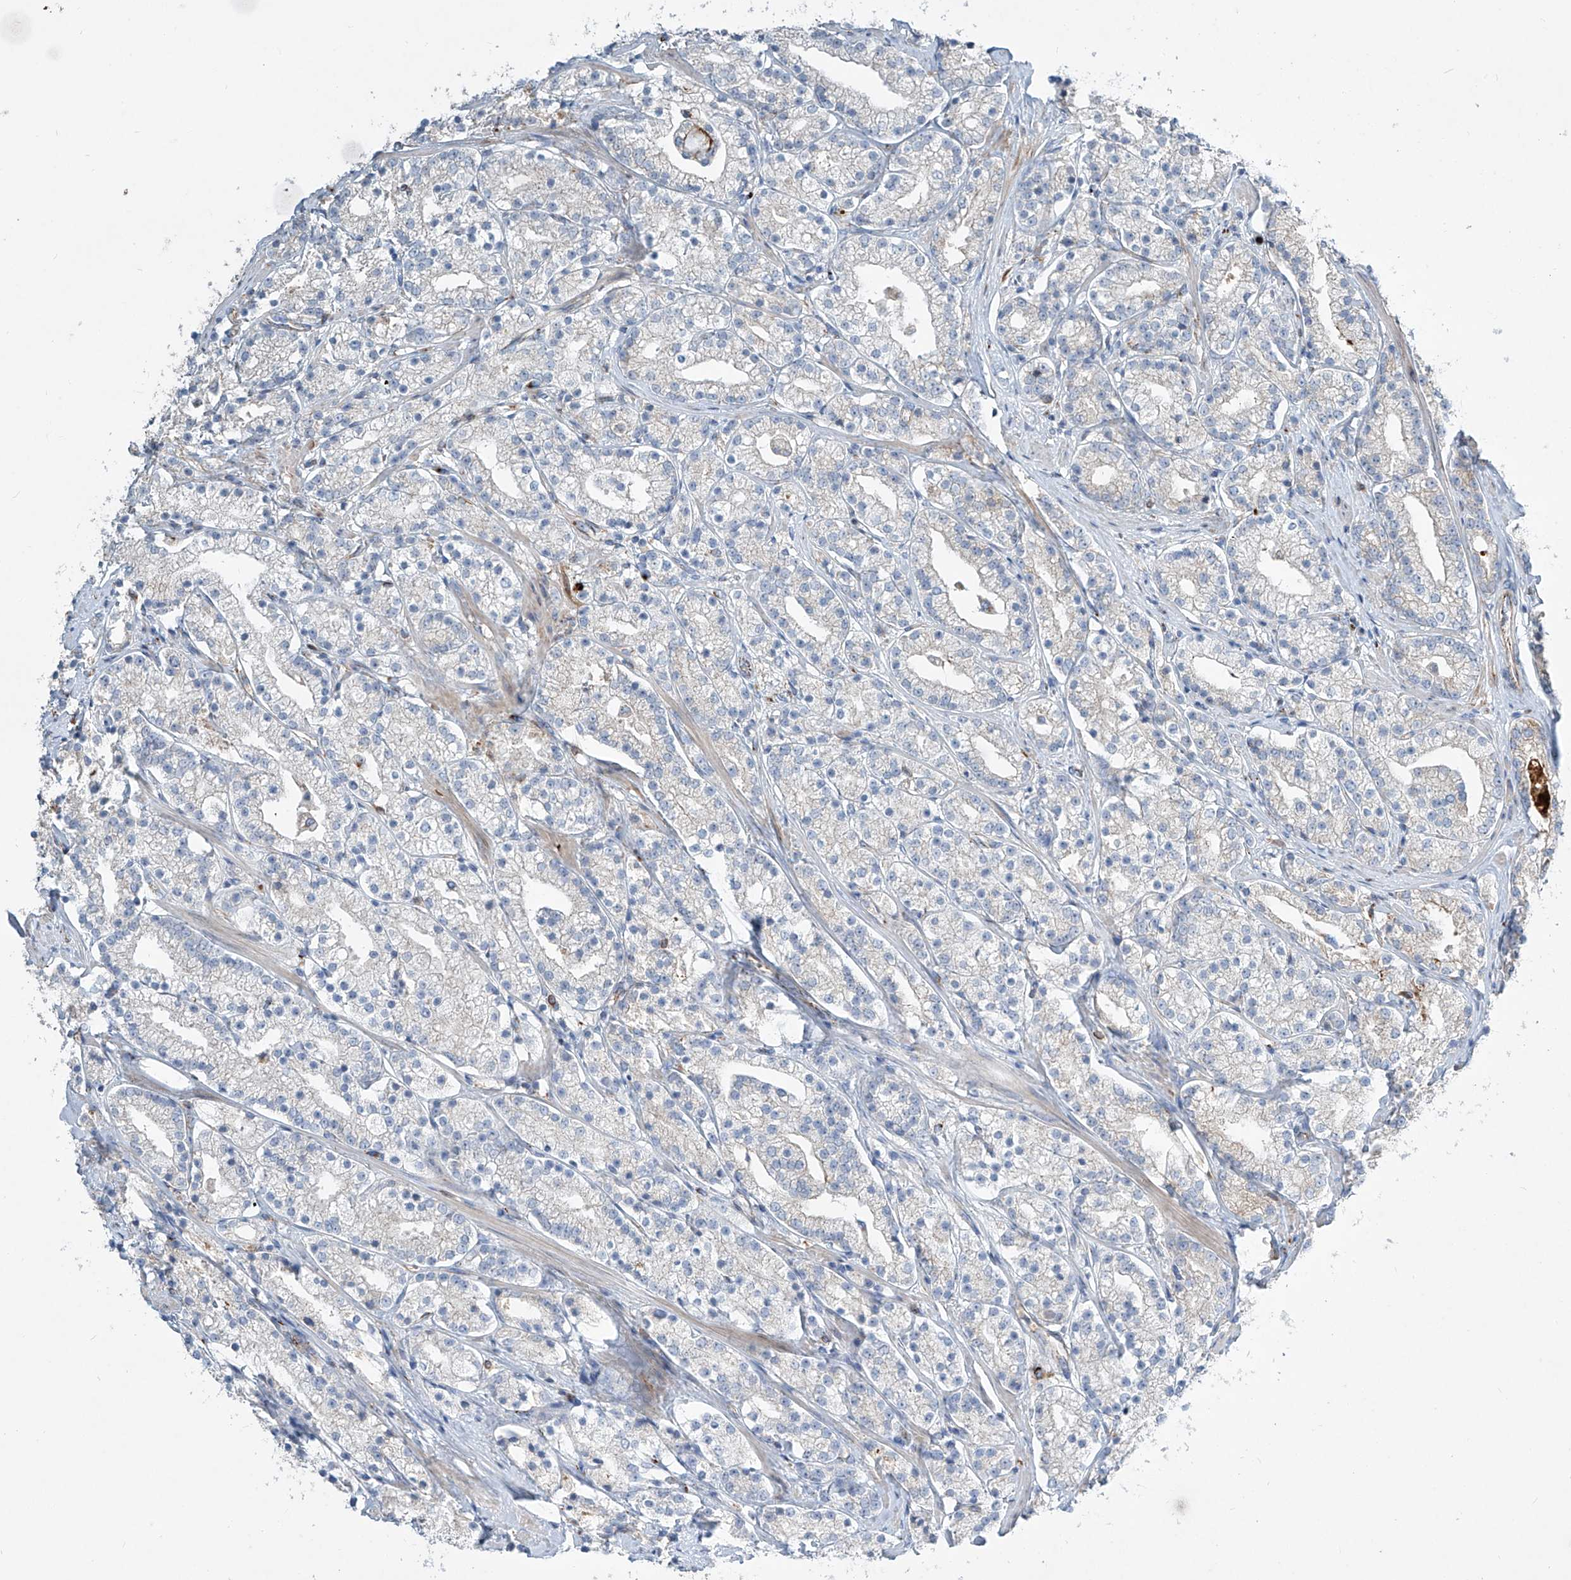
{"staining": {"intensity": "negative", "quantity": "none", "location": "none"}, "tissue": "prostate cancer", "cell_type": "Tumor cells", "image_type": "cancer", "snomed": [{"axis": "morphology", "description": "Adenocarcinoma, High grade"}, {"axis": "topography", "description": "Prostate"}], "caption": "Immunohistochemical staining of human prostate cancer (adenocarcinoma (high-grade)) reveals no significant positivity in tumor cells.", "gene": "CDH5", "patient": {"sex": "male", "age": 69}}